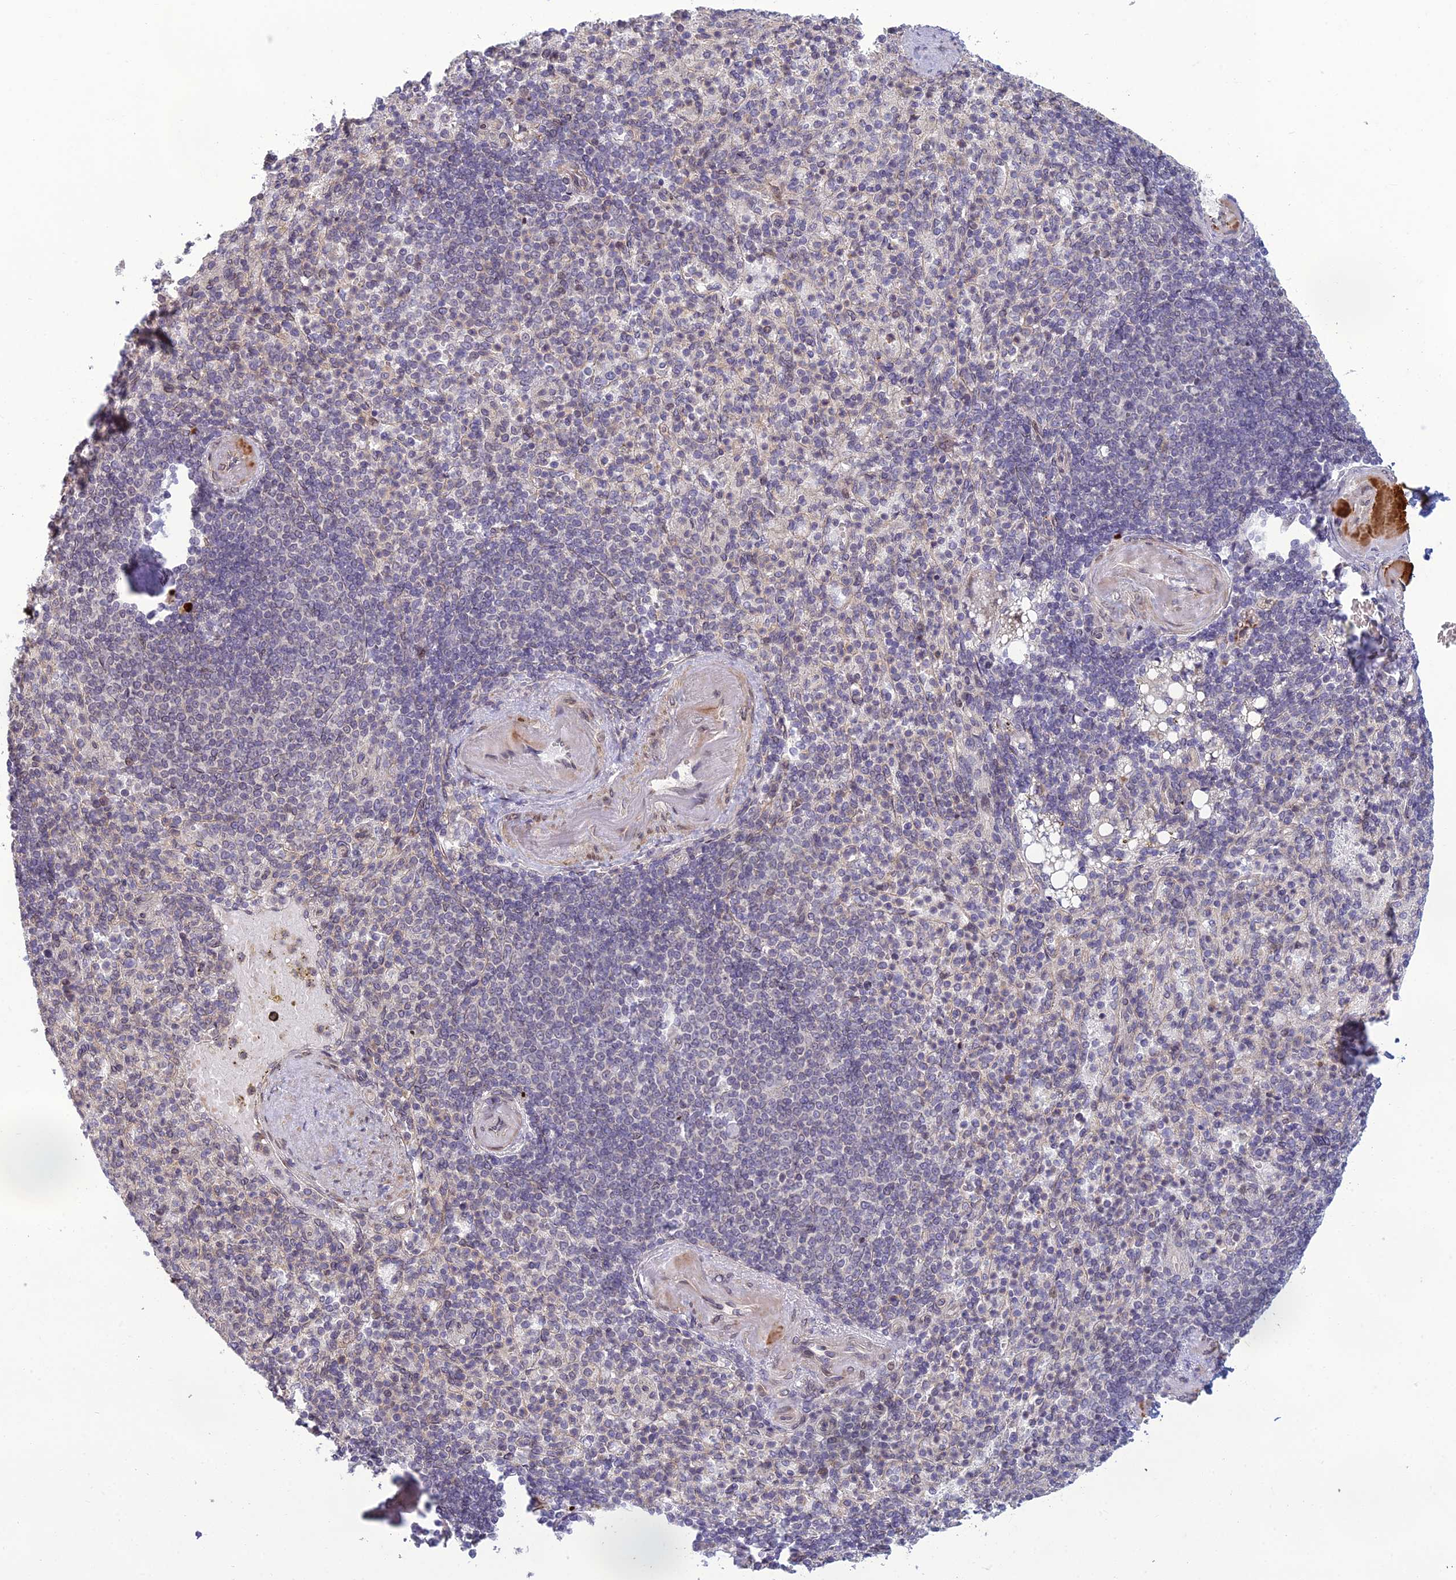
{"staining": {"intensity": "weak", "quantity": "<25%", "location": "cytoplasmic/membranous"}, "tissue": "spleen", "cell_type": "Cells in red pulp", "image_type": "normal", "snomed": [{"axis": "morphology", "description": "Normal tissue, NOS"}, {"axis": "topography", "description": "Spleen"}], "caption": "Immunohistochemistry (IHC) micrograph of benign spleen stained for a protein (brown), which exhibits no staining in cells in red pulp. The staining is performed using DAB (3,3'-diaminobenzidine) brown chromogen with nuclei counter-stained in using hematoxylin.", "gene": "DTX2", "patient": {"sex": "female", "age": 74}}